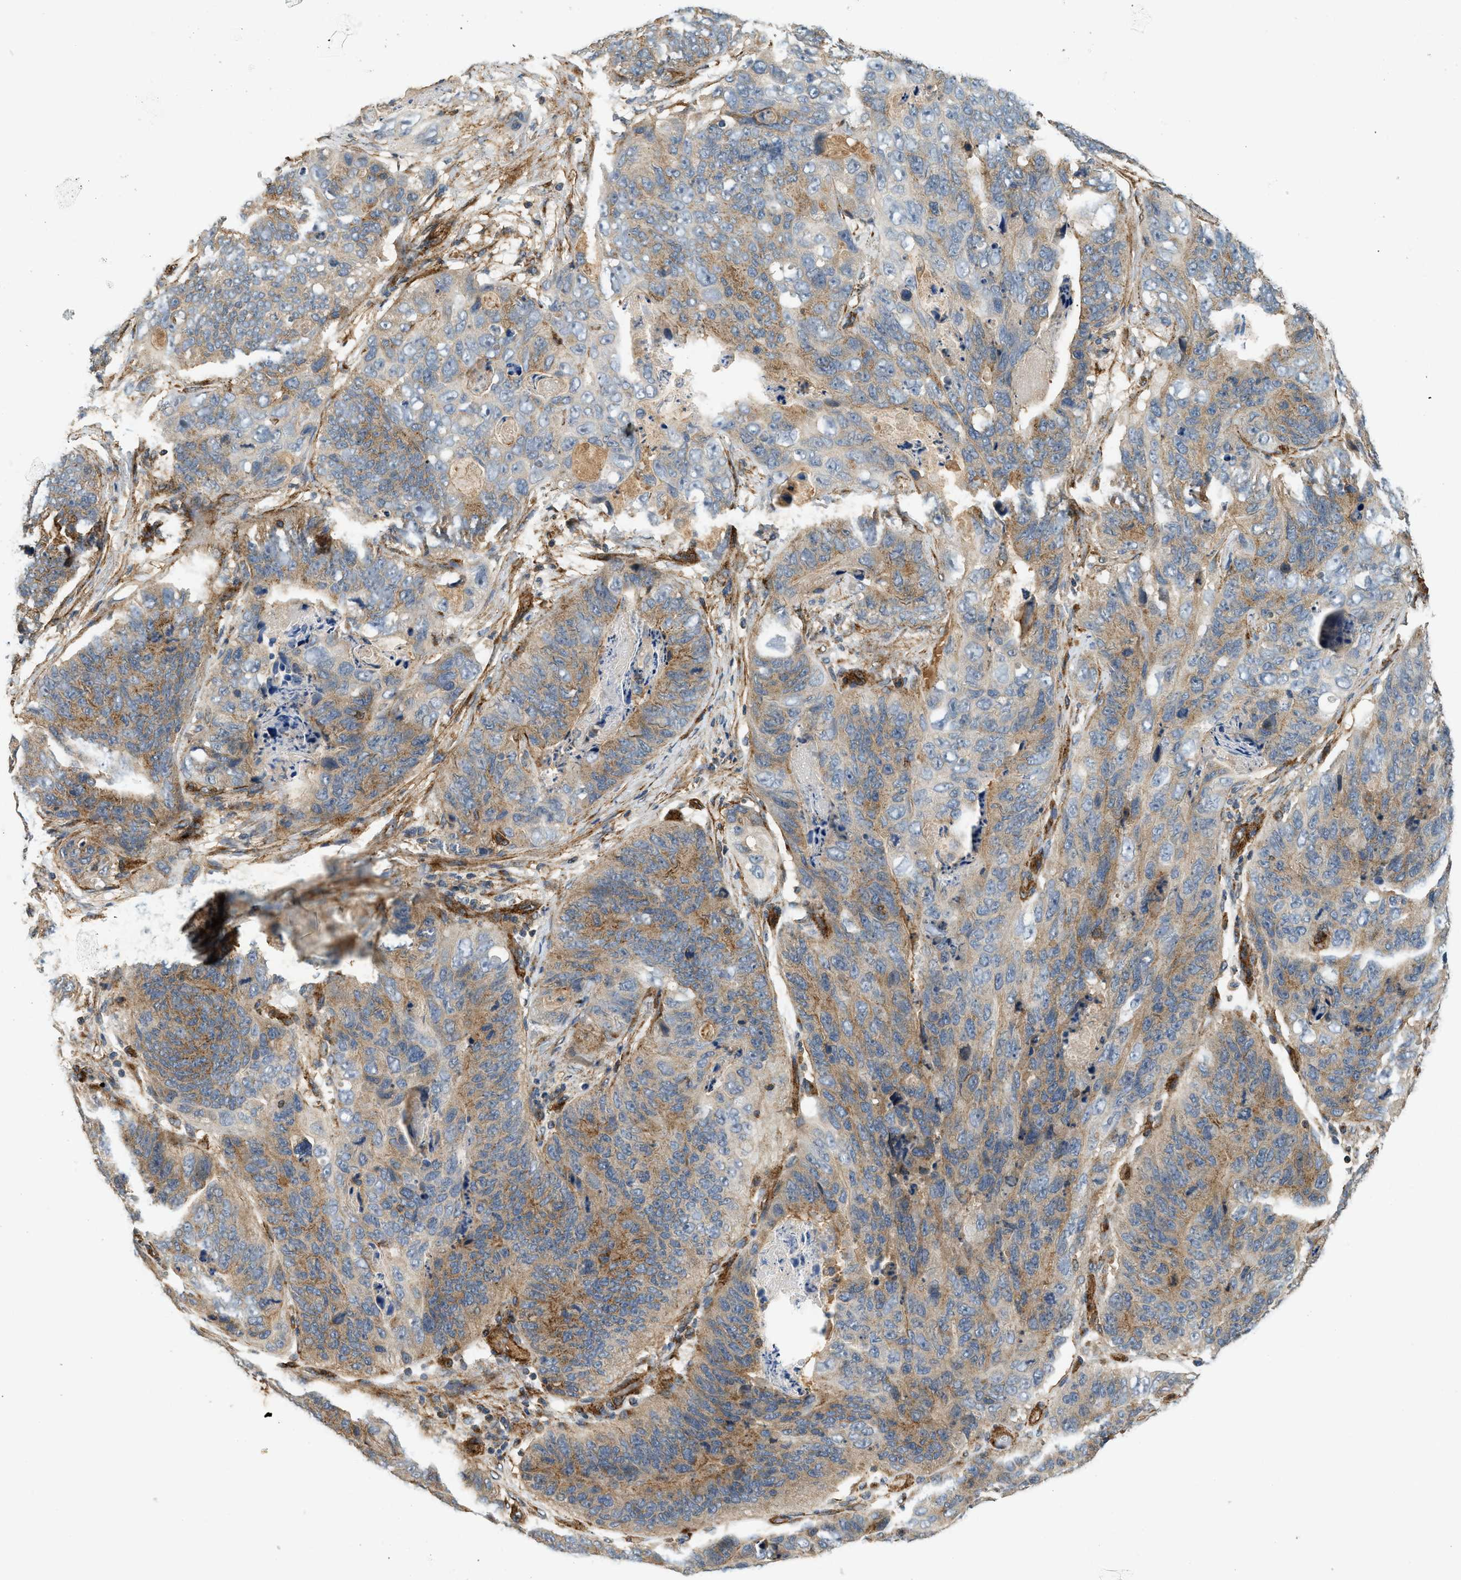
{"staining": {"intensity": "moderate", "quantity": "25%-75%", "location": "cytoplasmic/membranous"}, "tissue": "stomach cancer", "cell_type": "Tumor cells", "image_type": "cancer", "snomed": [{"axis": "morphology", "description": "Adenocarcinoma, NOS"}, {"axis": "topography", "description": "Stomach"}], "caption": "Stomach adenocarcinoma stained with a protein marker demonstrates moderate staining in tumor cells.", "gene": "HIP1", "patient": {"sex": "female", "age": 89}}